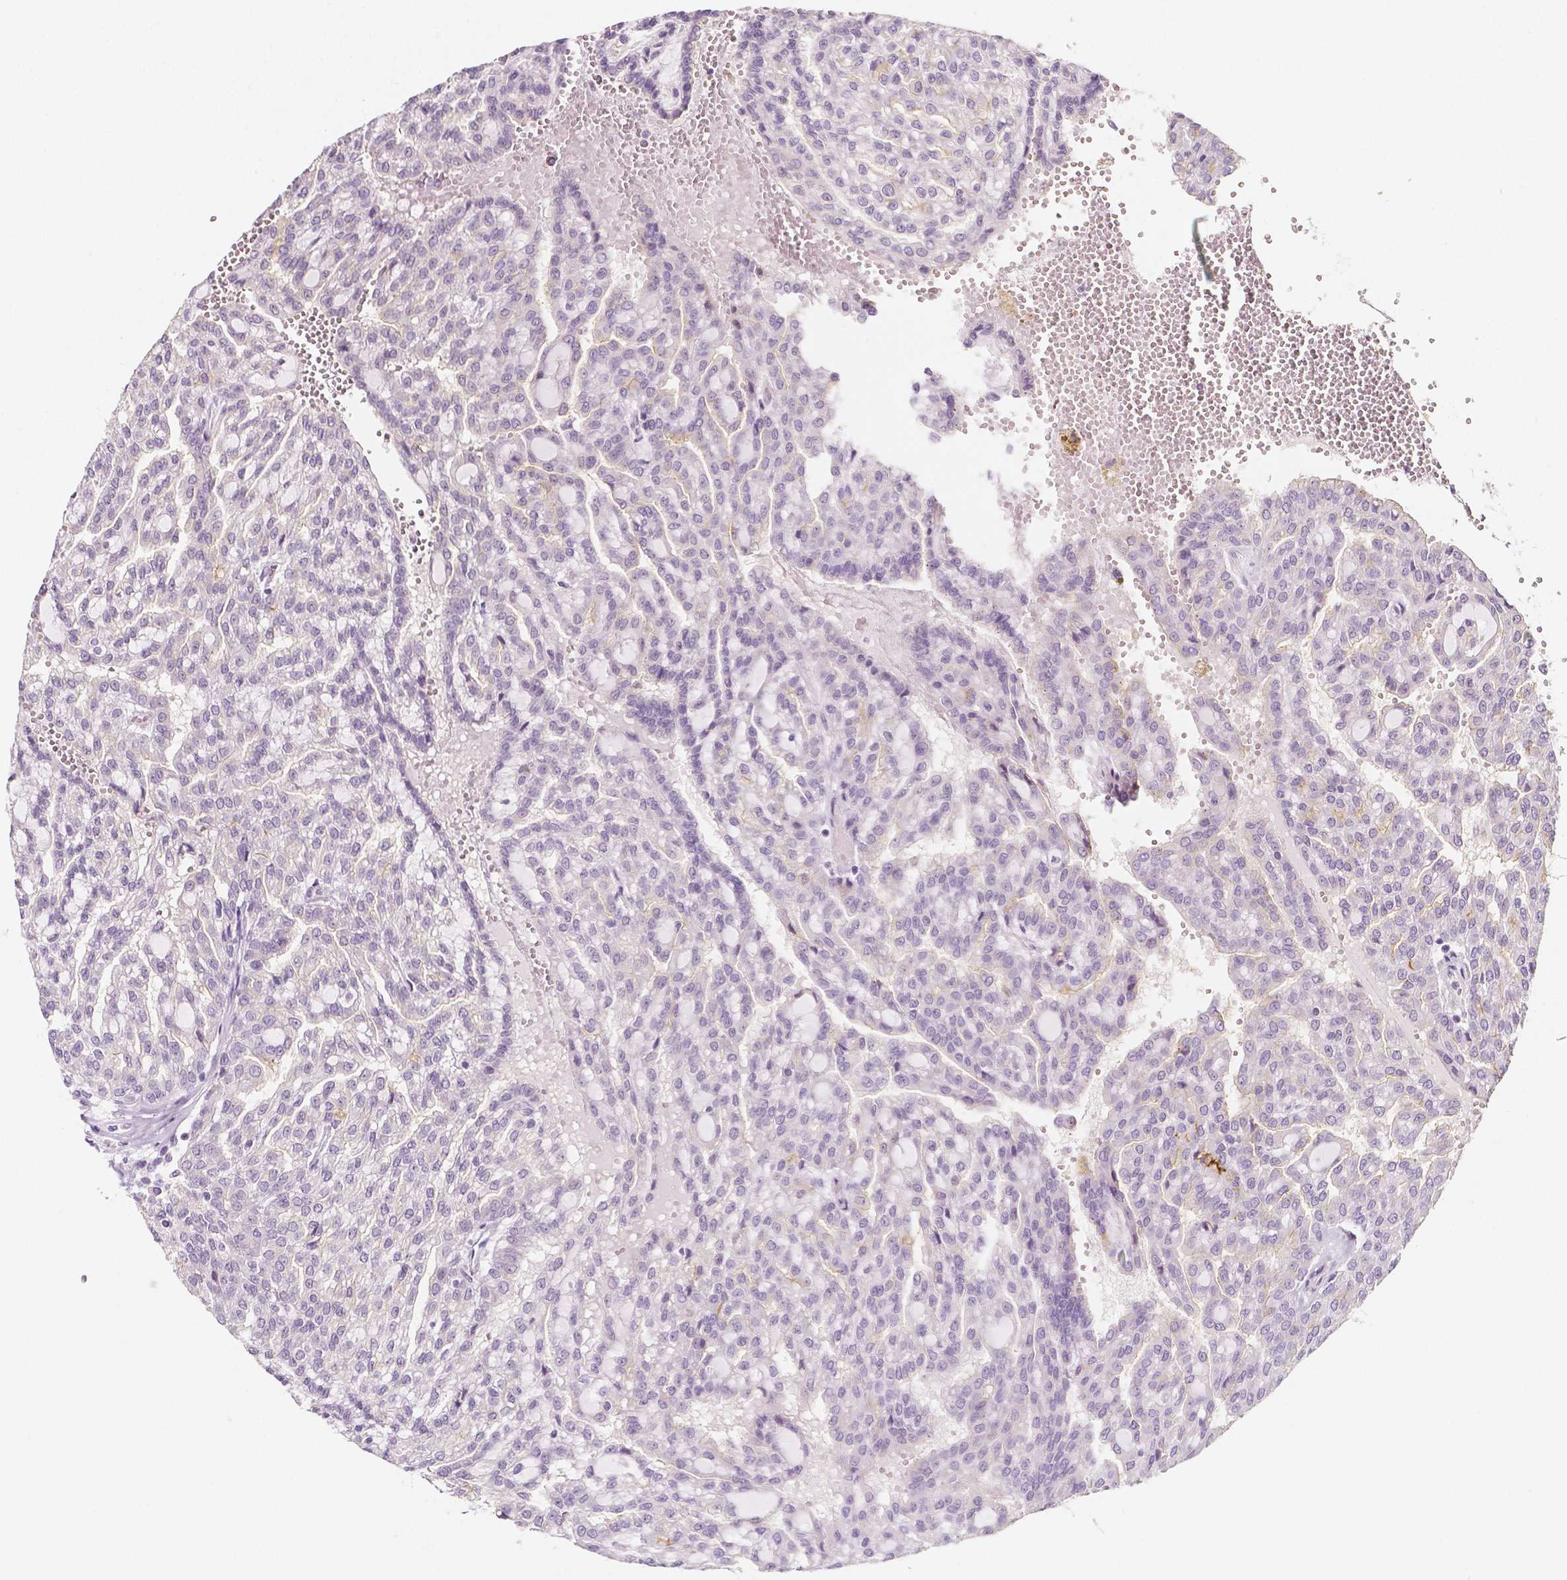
{"staining": {"intensity": "negative", "quantity": "none", "location": "none"}, "tissue": "renal cancer", "cell_type": "Tumor cells", "image_type": "cancer", "snomed": [{"axis": "morphology", "description": "Adenocarcinoma, NOS"}, {"axis": "topography", "description": "Kidney"}], "caption": "This is an immunohistochemistry (IHC) image of human renal cancer. There is no positivity in tumor cells.", "gene": "C1orf167", "patient": {"sex": "male", "age": 63}}